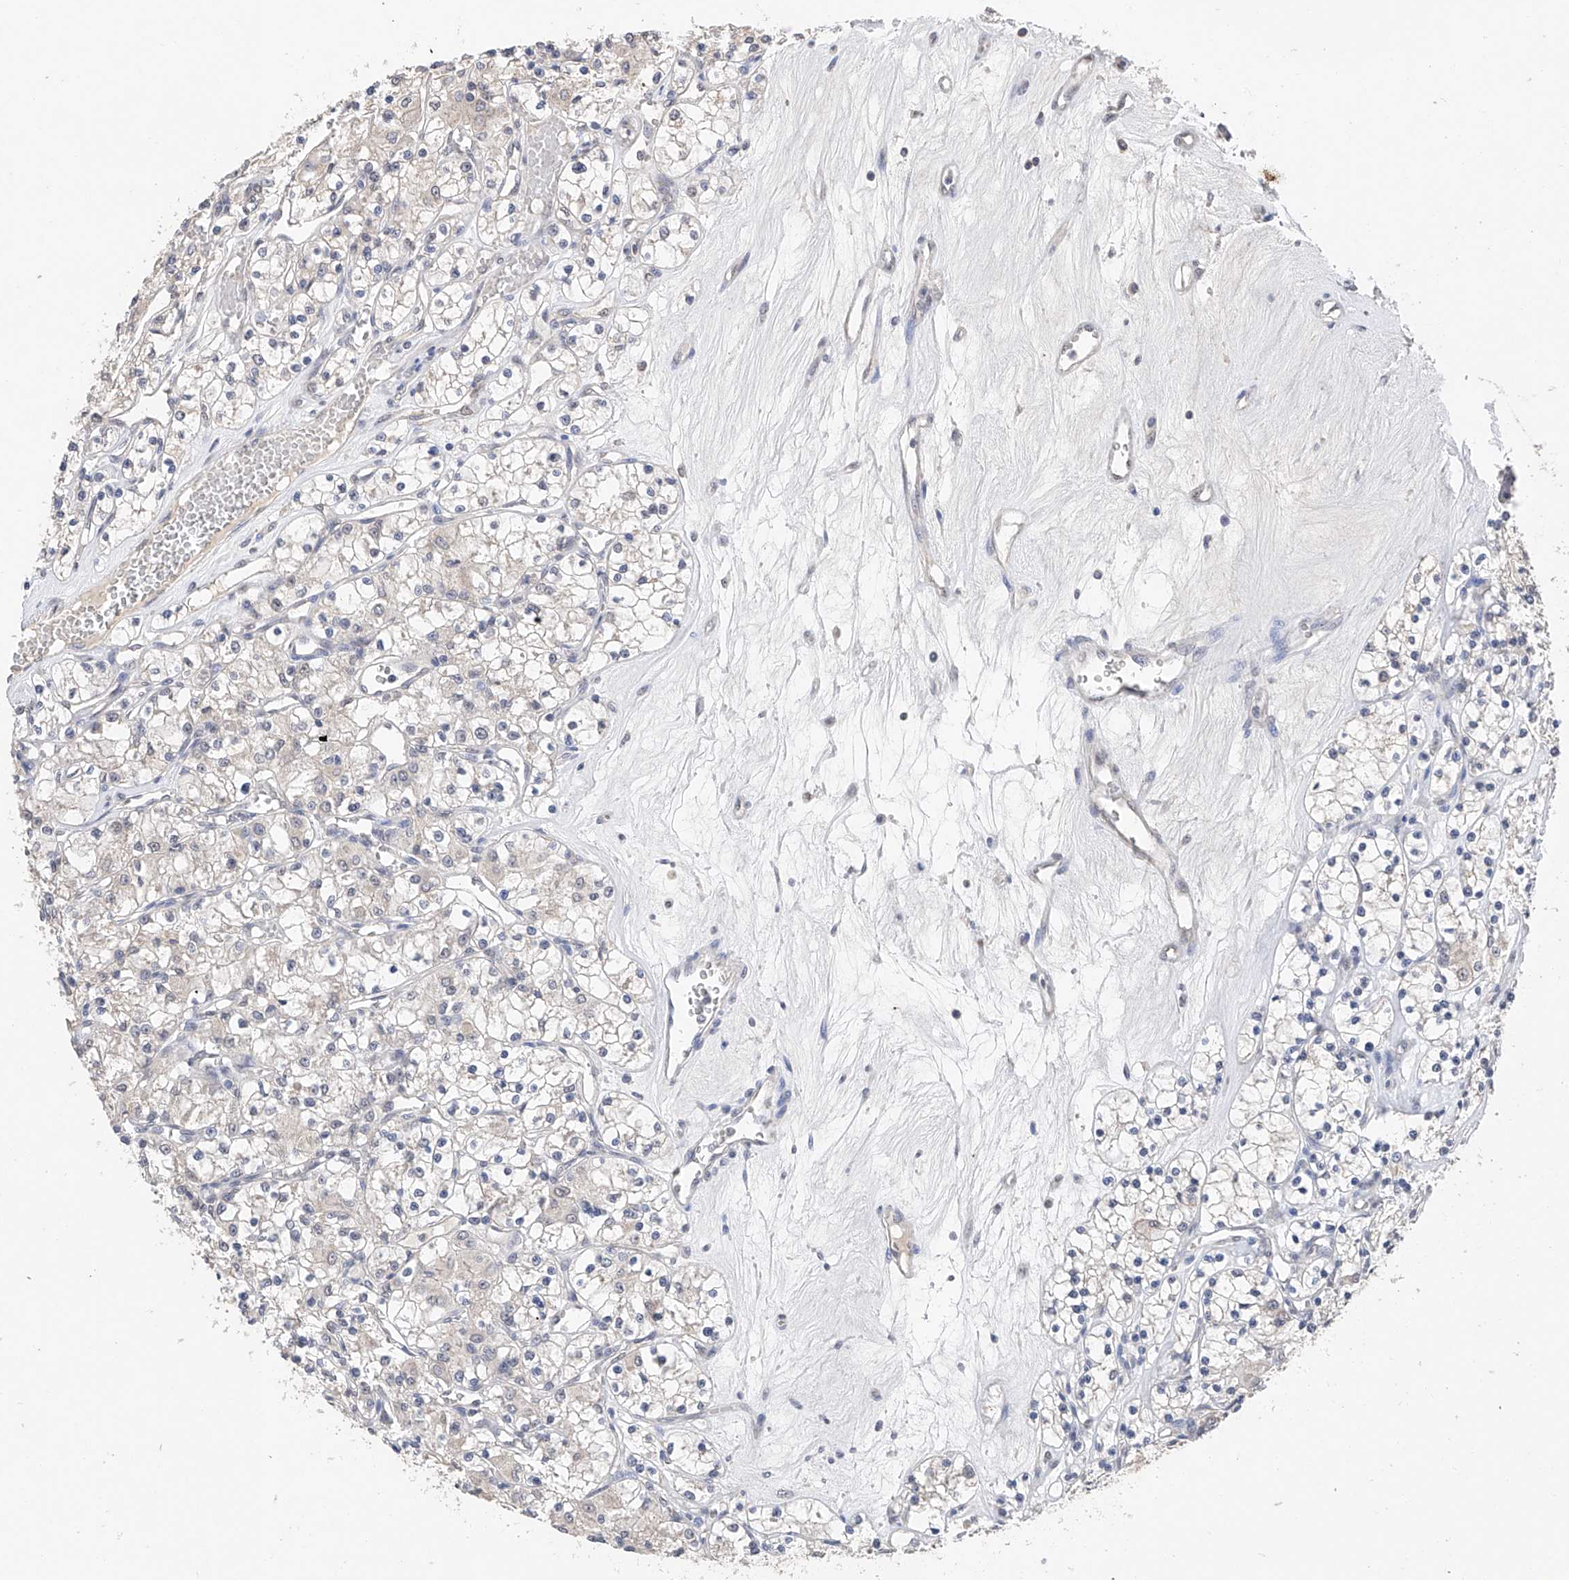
{"staining": {"intensity": "negative", "quantity": "none", "location": "none"}, "tissue": "renal cancer", "cell_type": "Tumor cells", "image_type": "cancer", "snomed": [{"axis": "morphology", "description": "Adenocarcinoma, NOS"}, {"axis": "topography", "description": "Kidney"}], "caption": "The photomicrograph displays no staining of tumor cells in renal adenocarcinoma.", "gene": "DMAP1", "patient": {"sex": "female", "age": 59}}